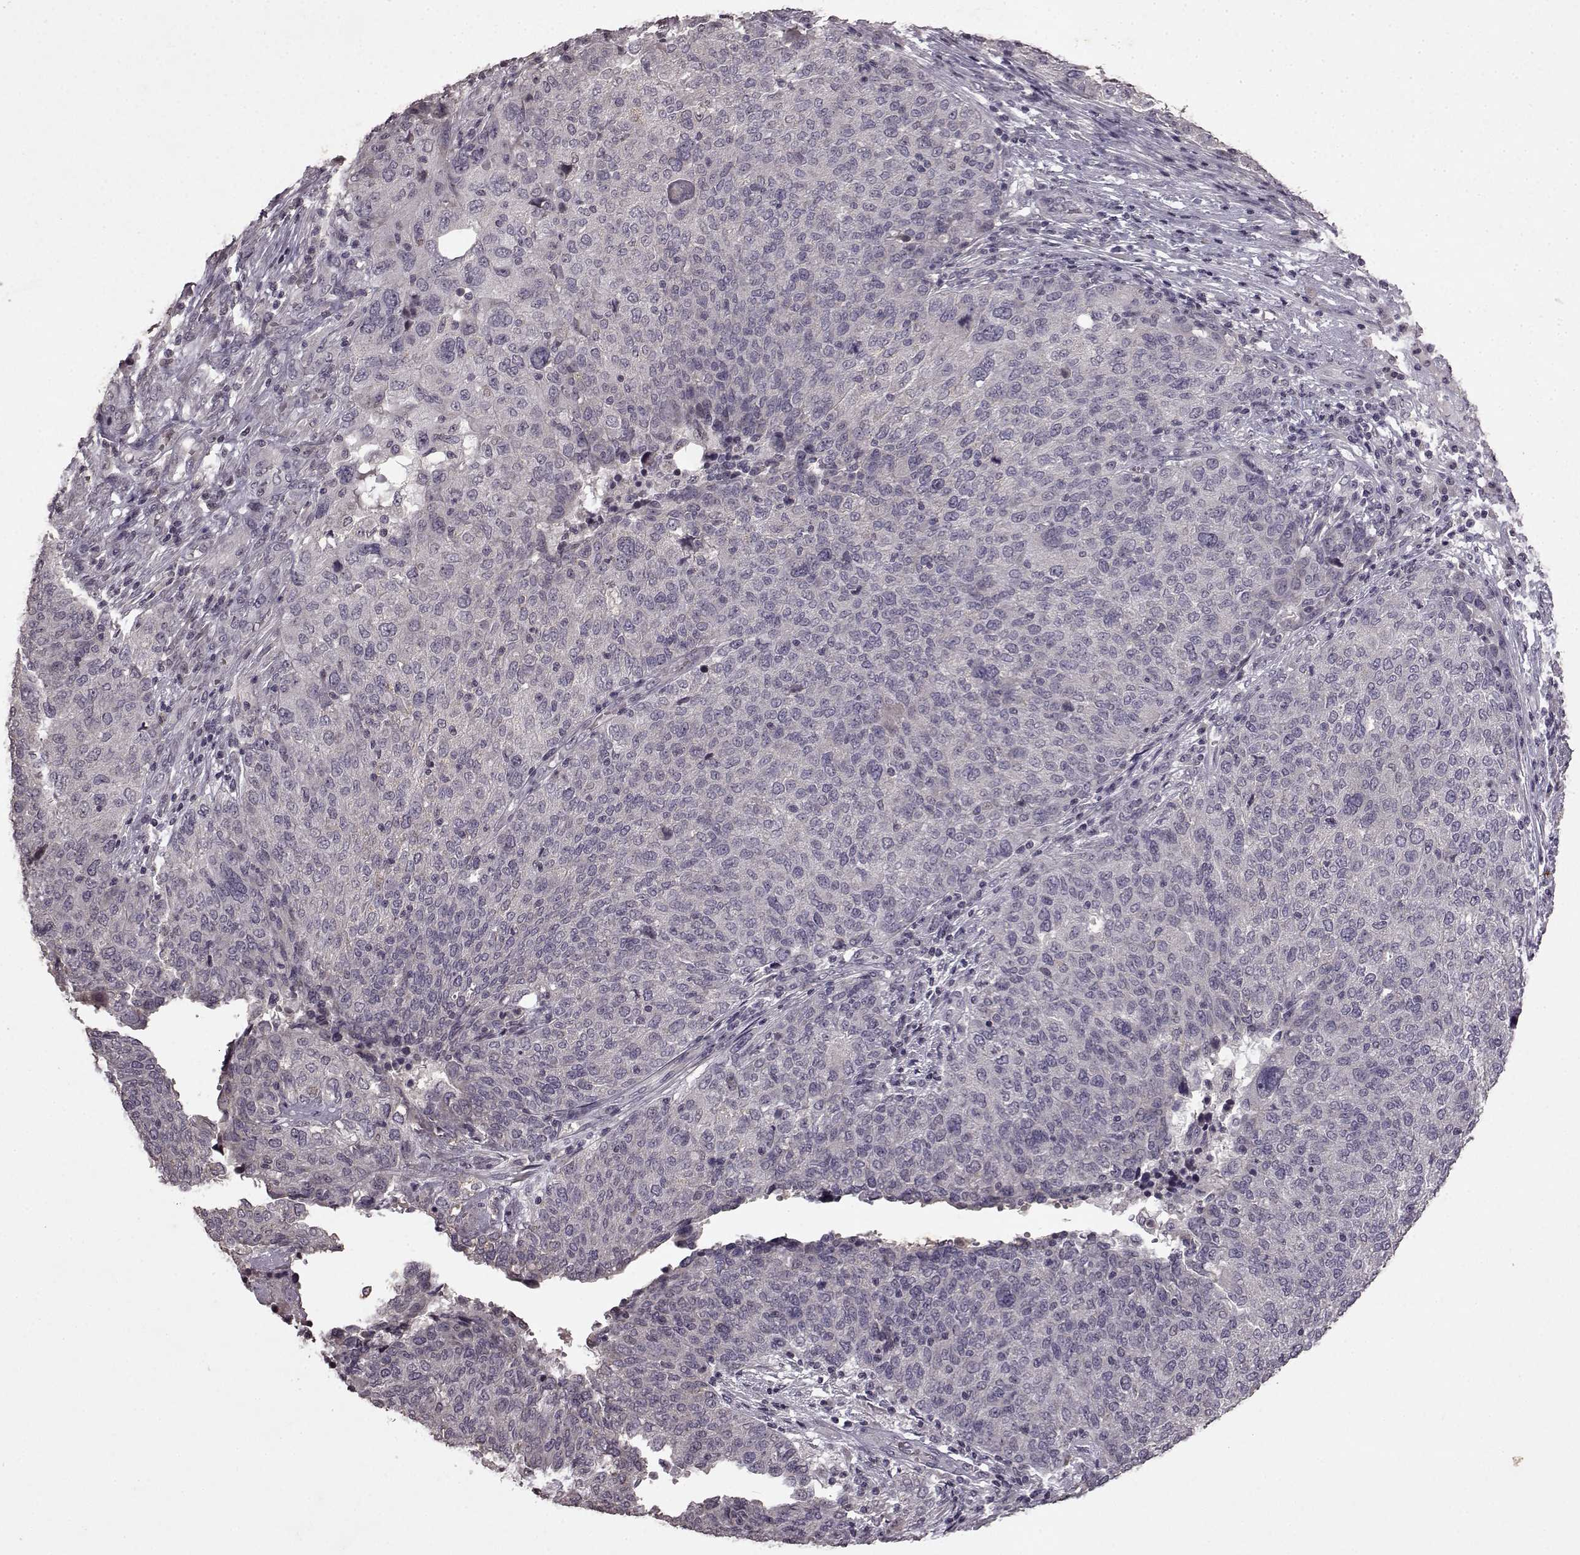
{"staining": {"intensity": "negative", "quantity": "none", "location": "none"}, "tissue": "ovarian cancer", "cell_type": "Tumor cells", "image_type": "cancer", "snomed": [{"axis": "morphology", "description": "Carcinoma, endometroid"}, {"axis": "topography", "description": "Ovary"}], "caption": "The immunohistochemistry (IHC) micrograph has no significant expression in tumor cells of endometroid carcinoma (ovarian) tissue. (DAB immunohistochemistry visualized using brightfield microscopy, high magnification).", "gene": "LHB", "patient": {"sex": "female", "age": 58}}